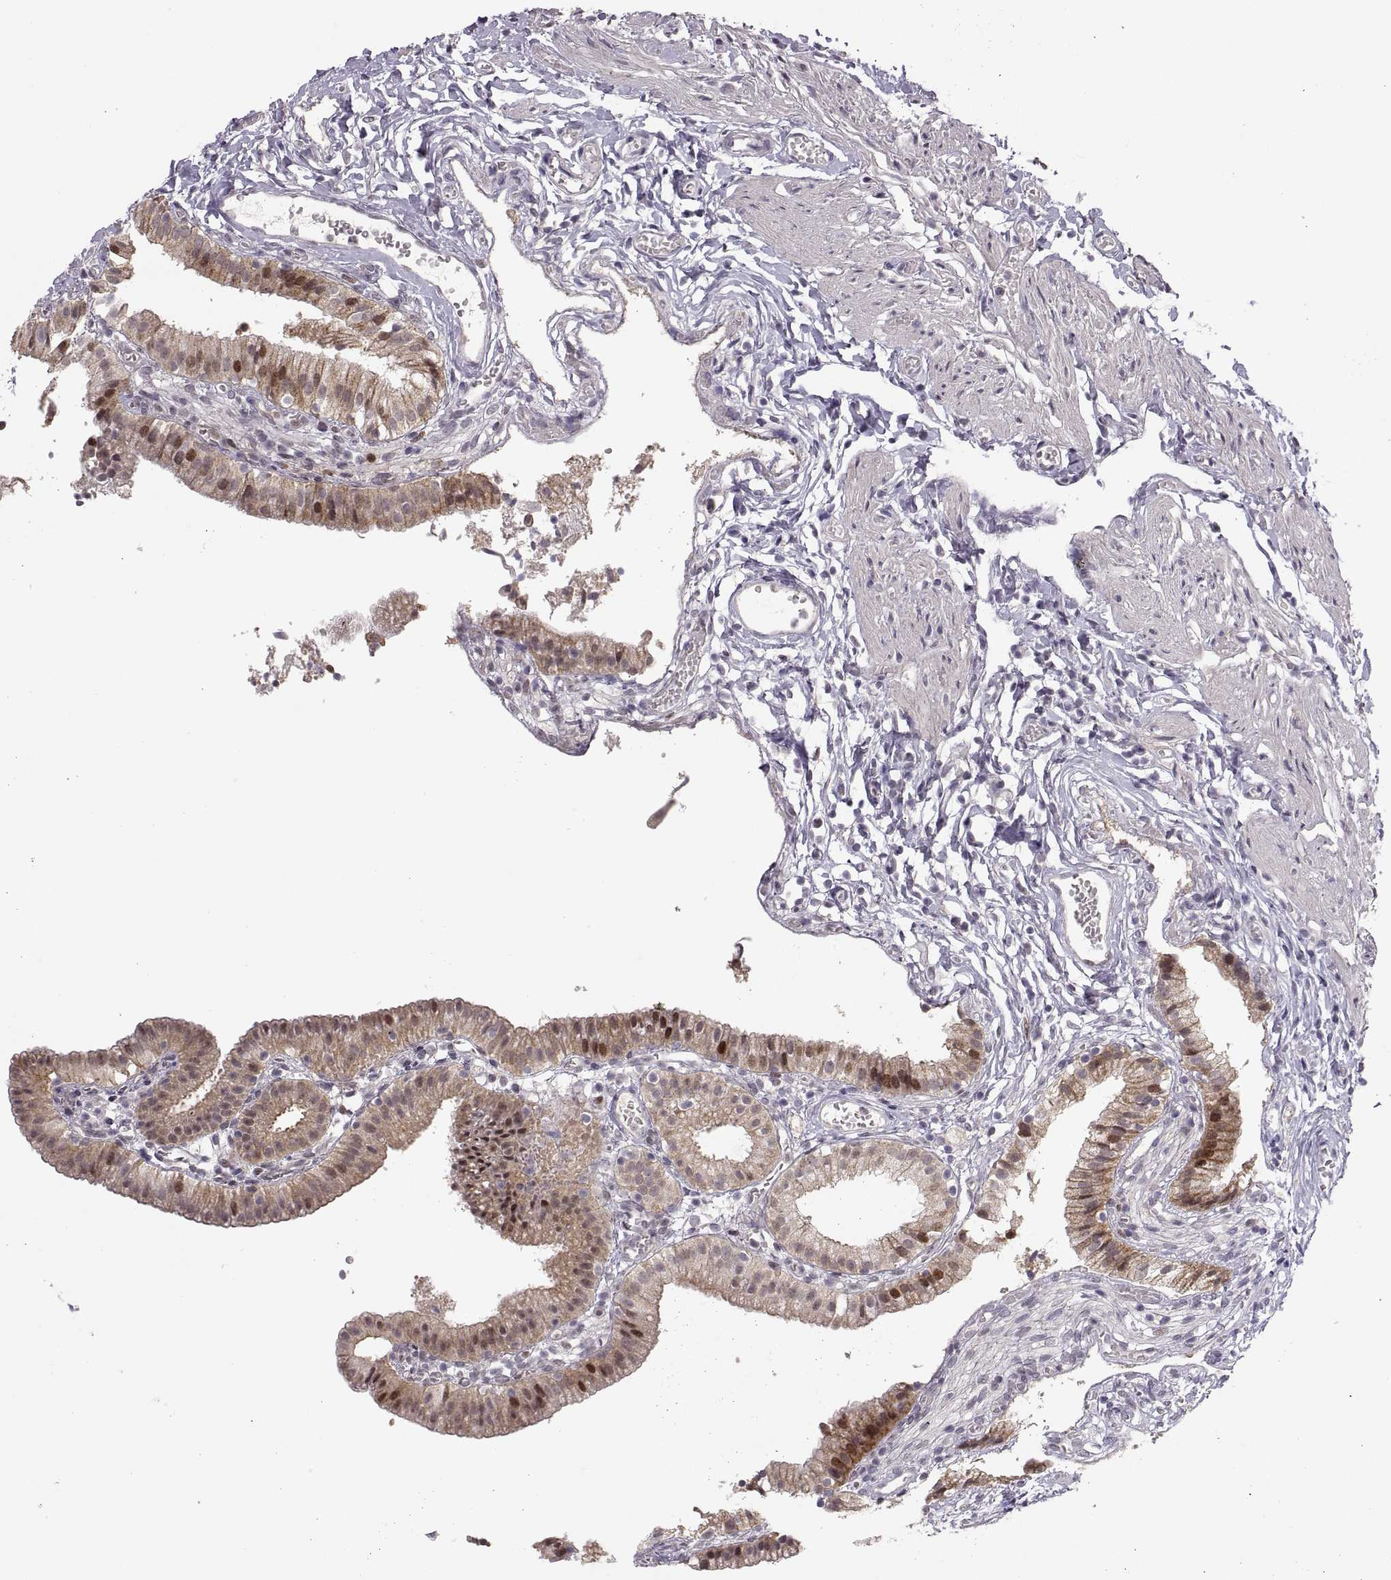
{"staining": {"intensity": "strong", "quantity": "<25%", "location": "cytoplasmic/membranous,nuclear"}, "tissue": "gallbladder", "cell_type": "Glandular cells", "image_type": "normal", "snomed": [{"axis": "morphology", "description": "Normal tissue, NOS"}, {"axis": "topography", "description": "Gallbladder"}], "caption": "Immunohistochemistry (IHC) of unremarkable gallbladder exhibits medium levels of strong cytoplasmic/membranous,nuclear positivity in approximately <25% of glandular cells.", "gene": "SNAI1", "patient": {"sex": "female", "age": 47}}